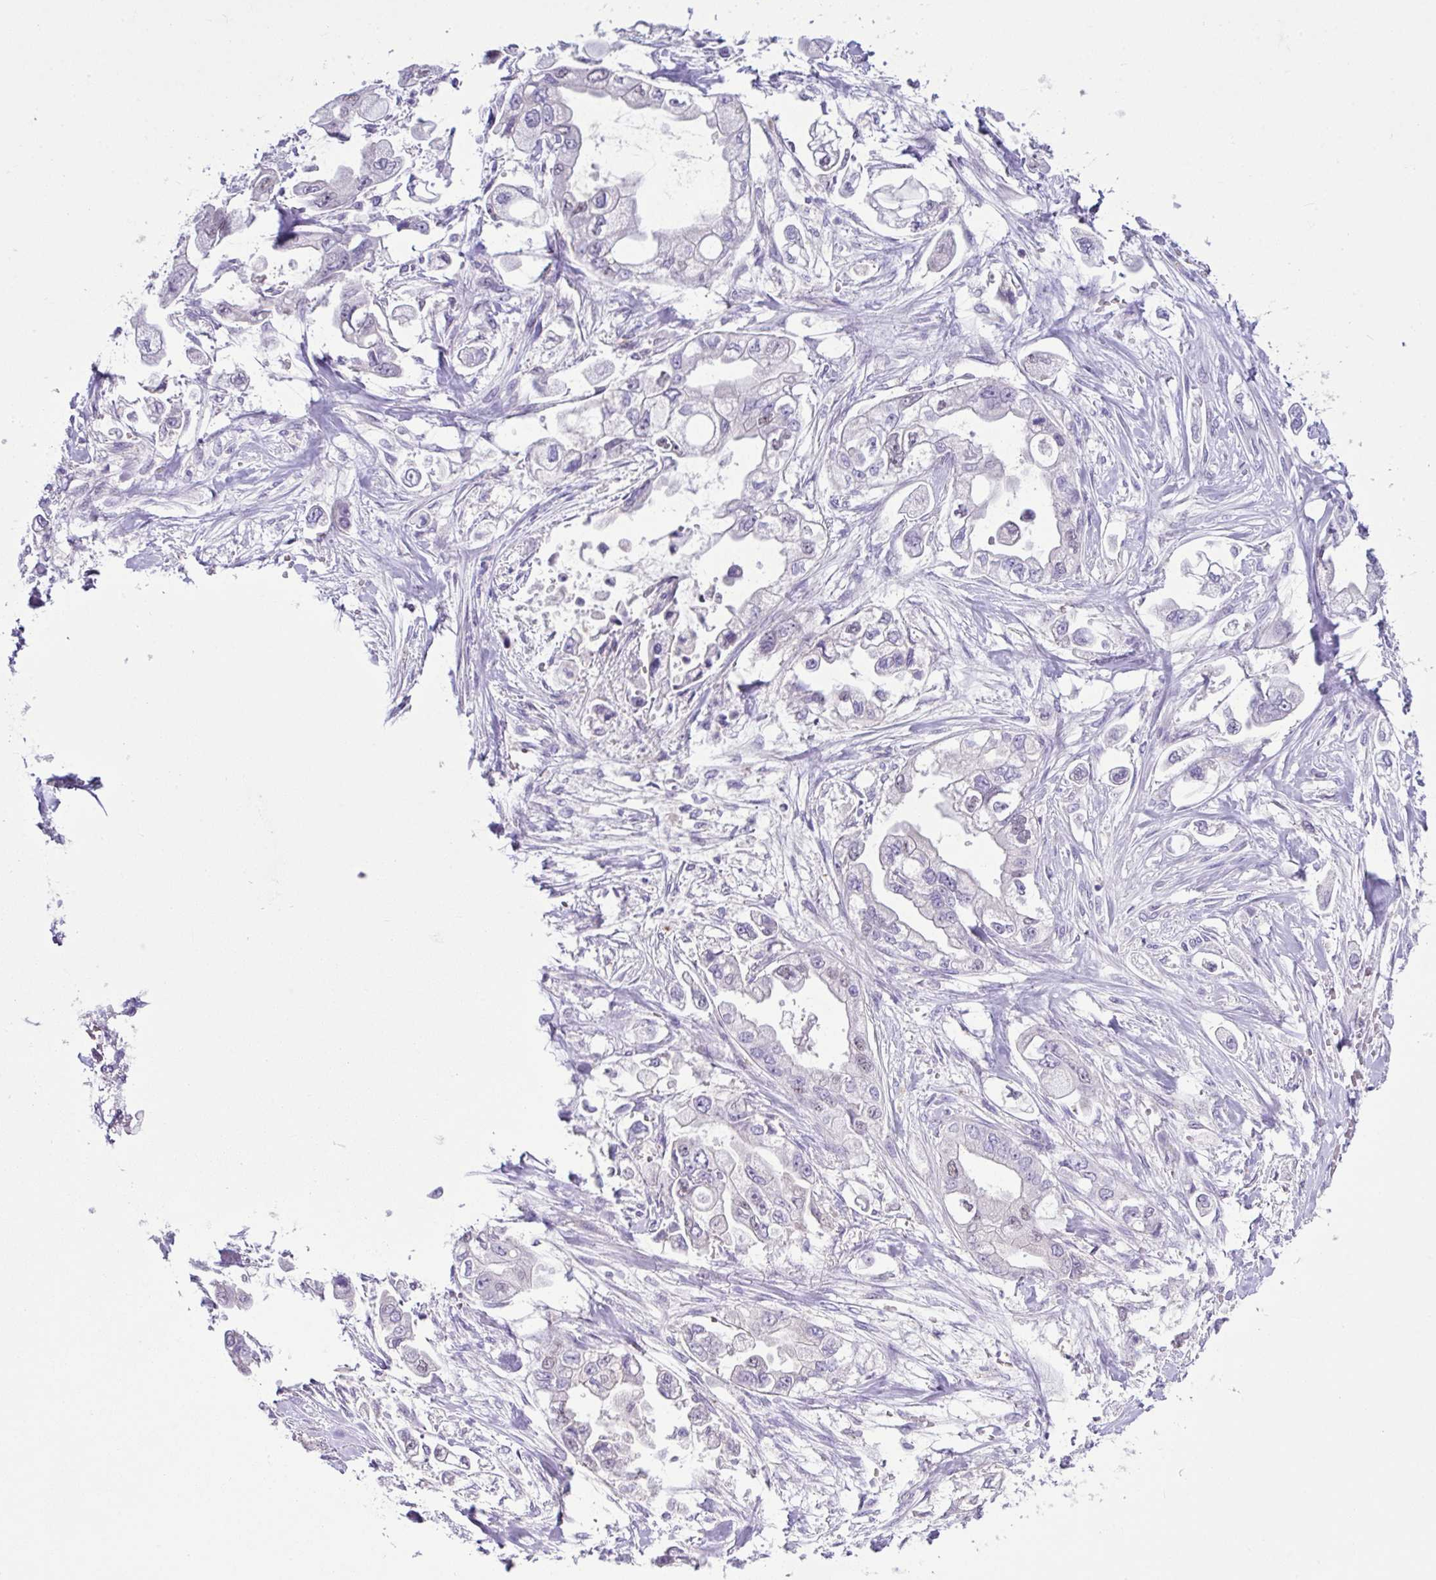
{"staining": {"intensity": "negative", "quantity": "none", "location": "none"}, "tissue": "stomach cancer", "cell_type": "Tumor cells", "image_type": "cancer", "snomed": [{"axis": "morphology", "description": "Adenocarcinoma, NOS"}, {"axis": "topography", "description": "Stomach"}], "caption": "Immunohistochemical staining of stomach cancer reveals no significant positivity in tumor cells.", "gene": "D2HGDH", "patient": {"sex": "male", "age": 62}}